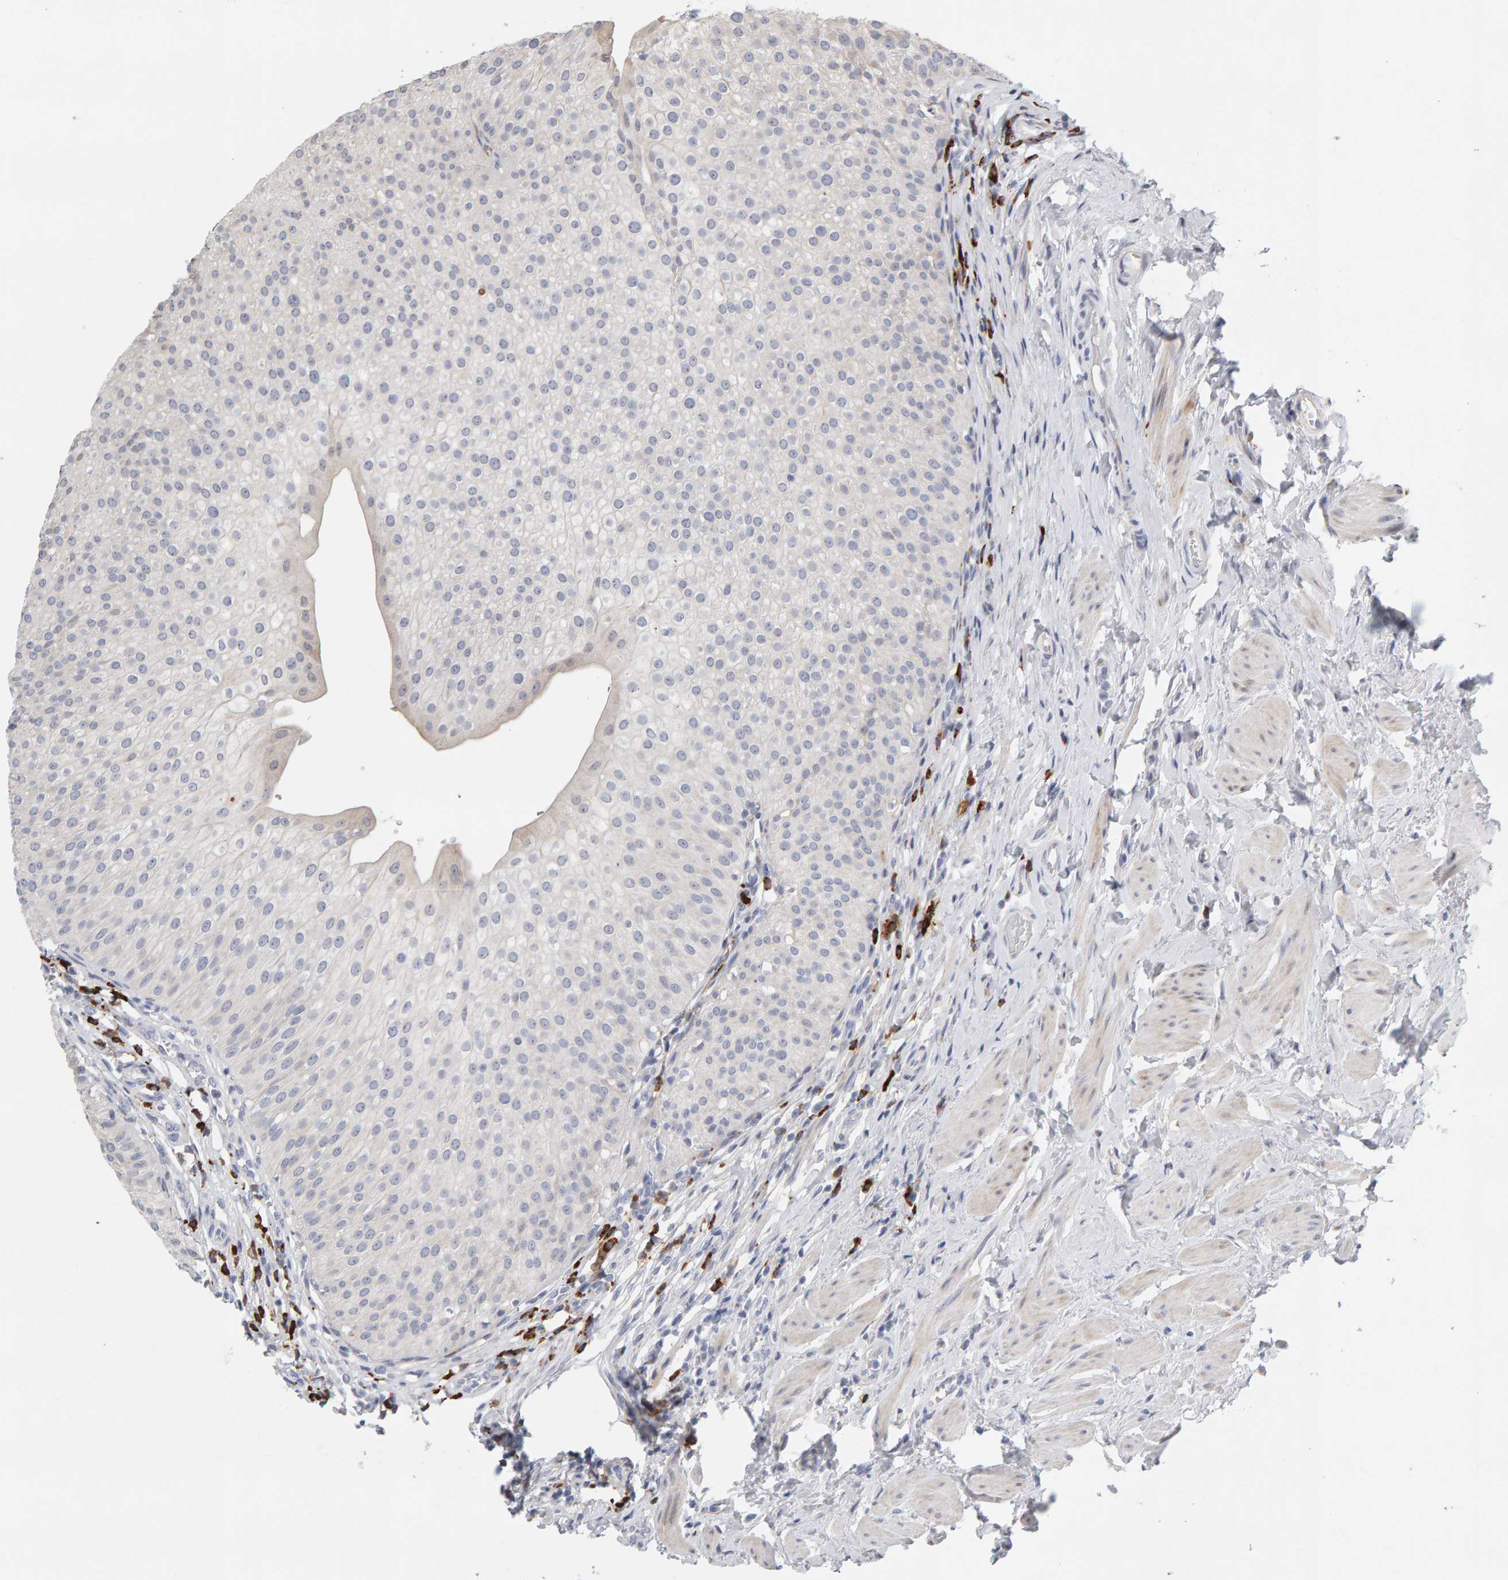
{"staining": {"intensity": "negative", "quantity": "none", "location": "none"}, "tissue": "urothelial cancer", "cell_type": "Tumor cells", "image_type": "cancer", "snomed": [{"axis": "morphology", "description": "Normal tissue, NOS"}, {"axis": "morphology", "description": "Urothelial carcinoma, Low grade"}, {"axis": "topography", "description": "Smooth muscle"}, {"axis": "topography", "description": "Urinary bladder"}], "caption": "Tumor cells show no significant protein positivity in urothelial cancer.", "gene": "ENGASE", "patient": {"sex": "male", "age": 60}}